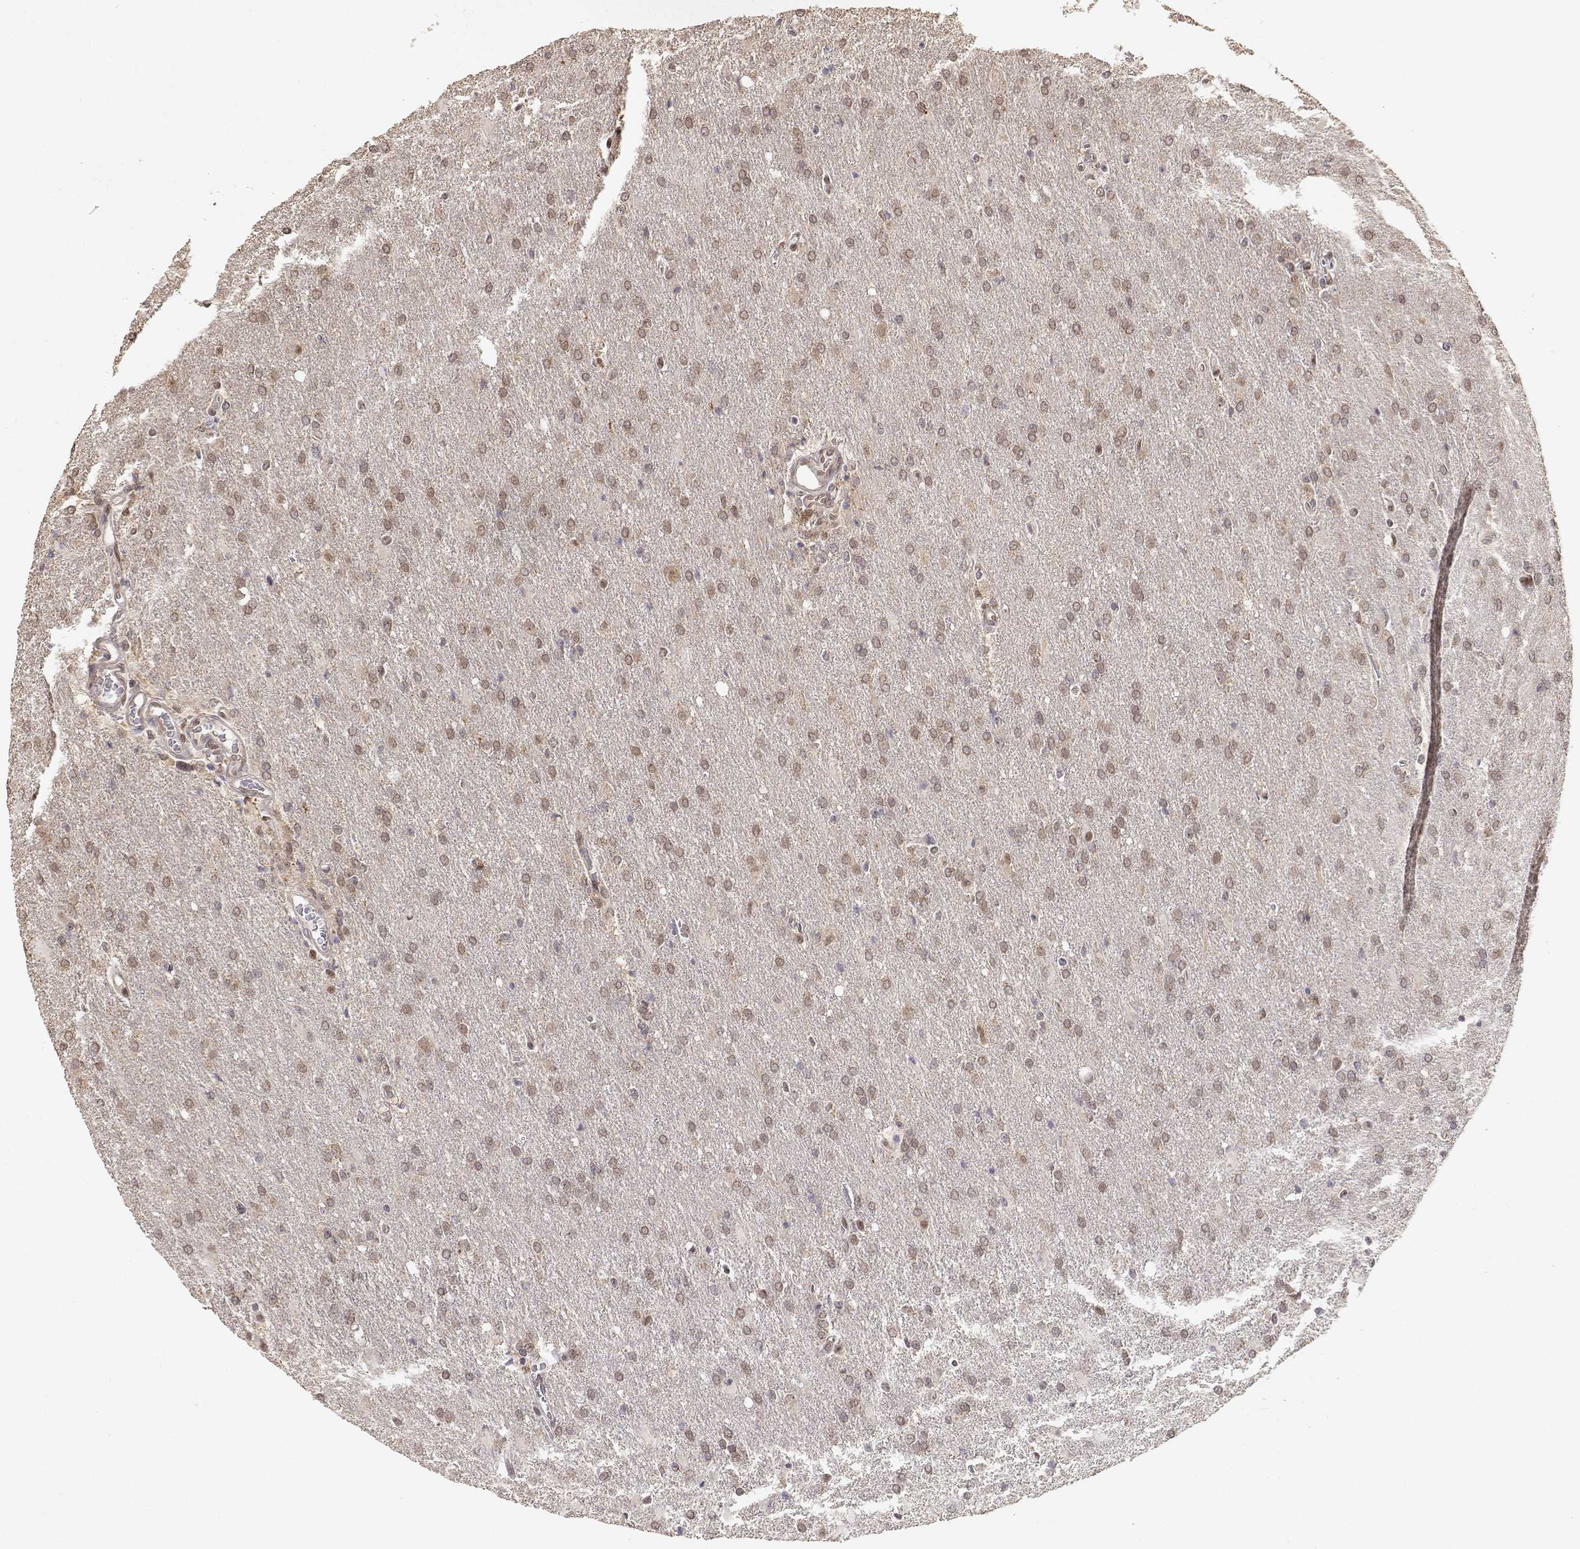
{"staining": {"intensity": "moderate", "quantity": "<25%", "location": "nuclear"}, "tissue": "glioma", "cell_type": "Tumor cells", "image_type": "cancer", "snomed": [{"axis": "morphology", "description": "Glioma, malignant, High grade"}, {"axis": "topography", "description": "Brain"}], "caption": "A high-resolution photomicrograph shows IHC staining of malignant glioma (high-grade), which demonstrates moderate nuclear expression in approximately <25% of tumor cells.", "gene": "BRCA1", "patient": {"sex": "male", "age": 68}}